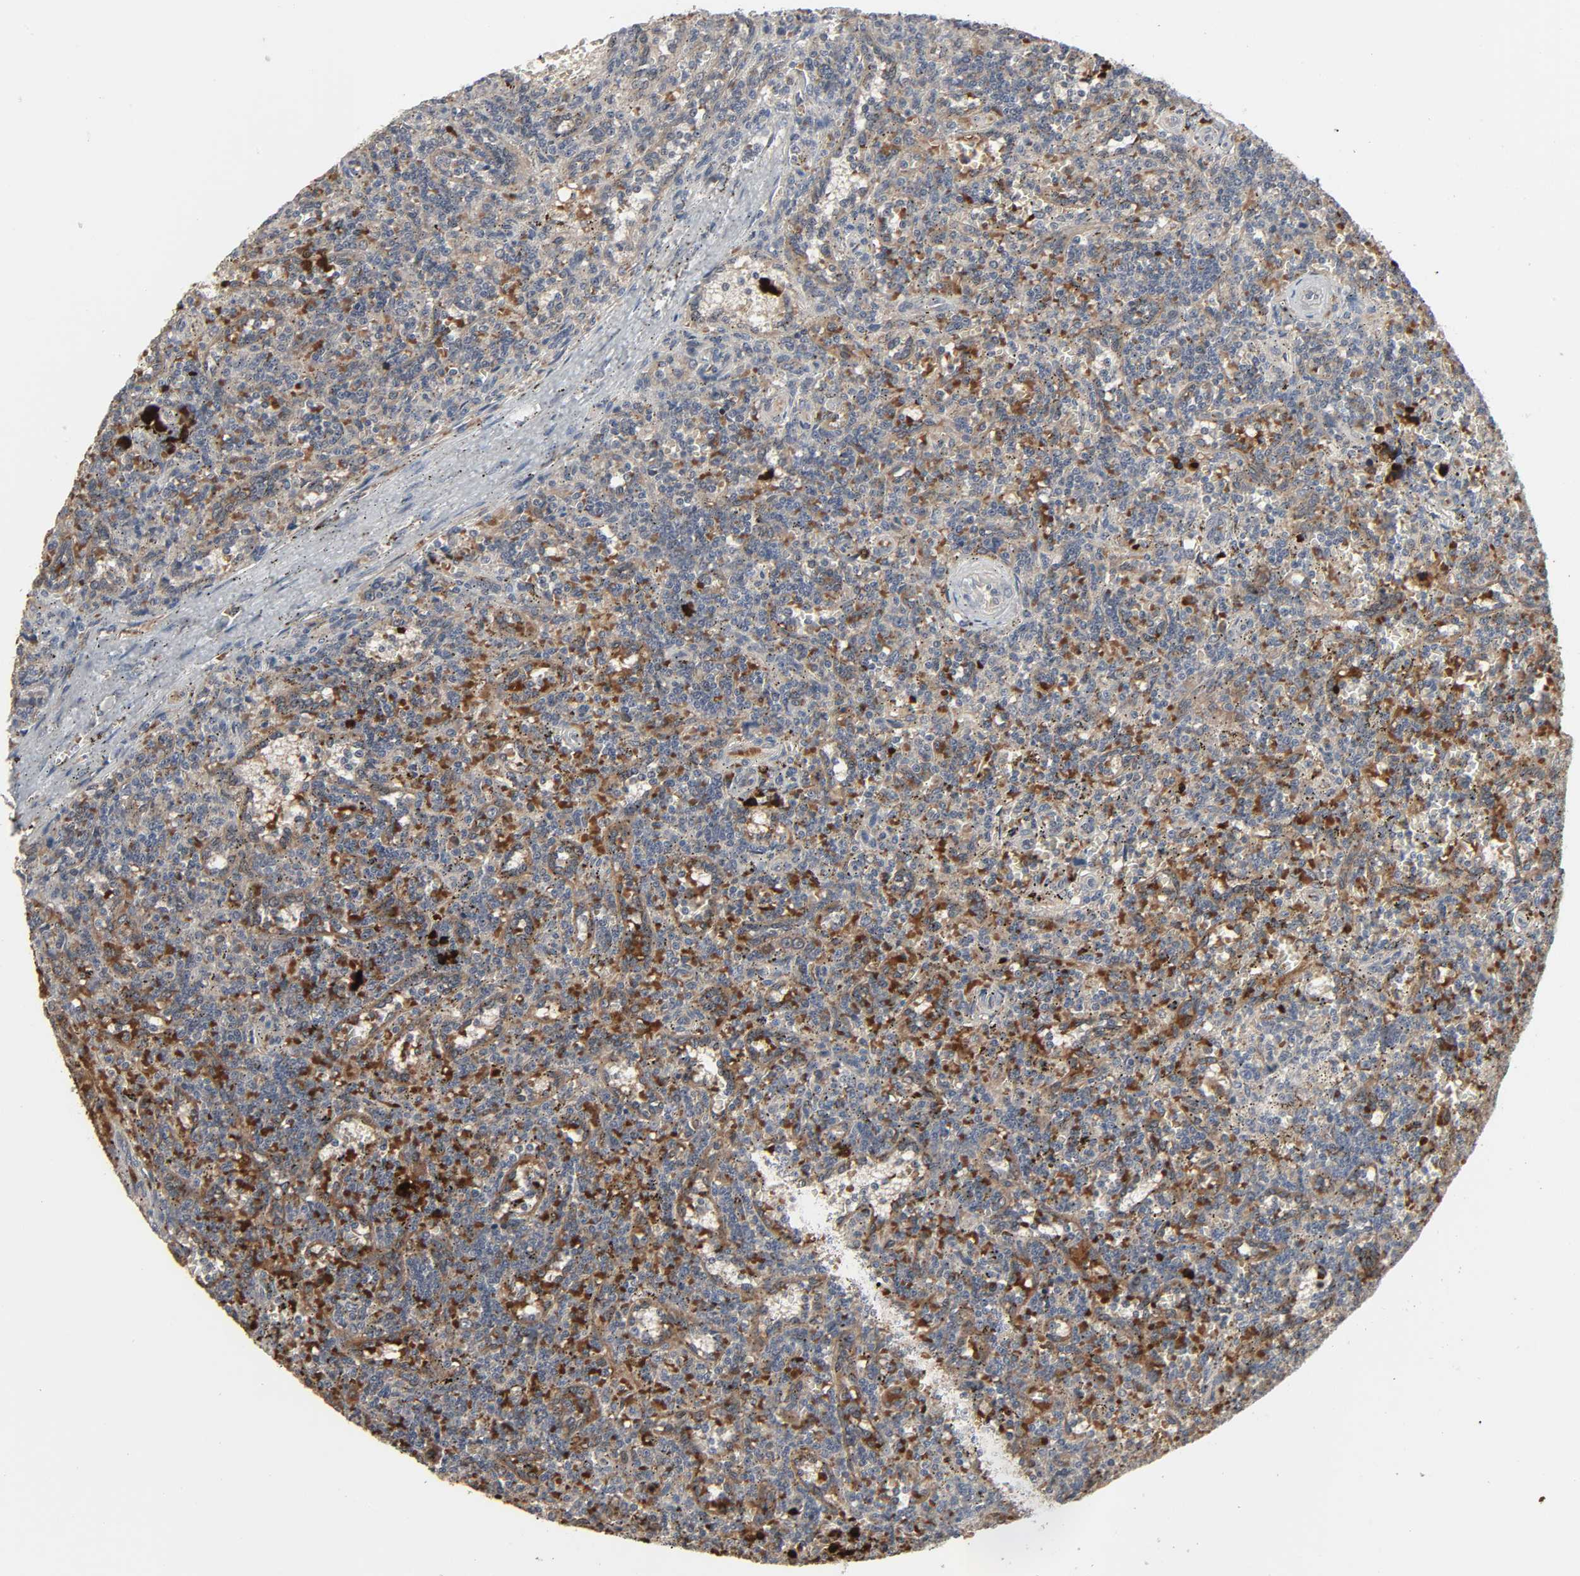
{"staining": {"intensity": "moderate", "quantity": "25%-75%", "location": "cytoplasmic/membranous"}, "tissue": "lymphoma", "cell_type": "Tumor cells", "image_type": "cancer", "snomed": [{"axis": "morphology", "description": "Malignant lymphoma, non-Hodgkin's type, Low grade"}, {"axis": "topography", "description": "Spleen"}], "caption": "Moderate cytoplasmic/membranous staining is appreciated in about 25%-75% of tumor cells in malignant lymphoma, non-Hodgkin's type (low-grade).", "gene": "ZNF222", "patient": {"sex": "male", "age": 73}}